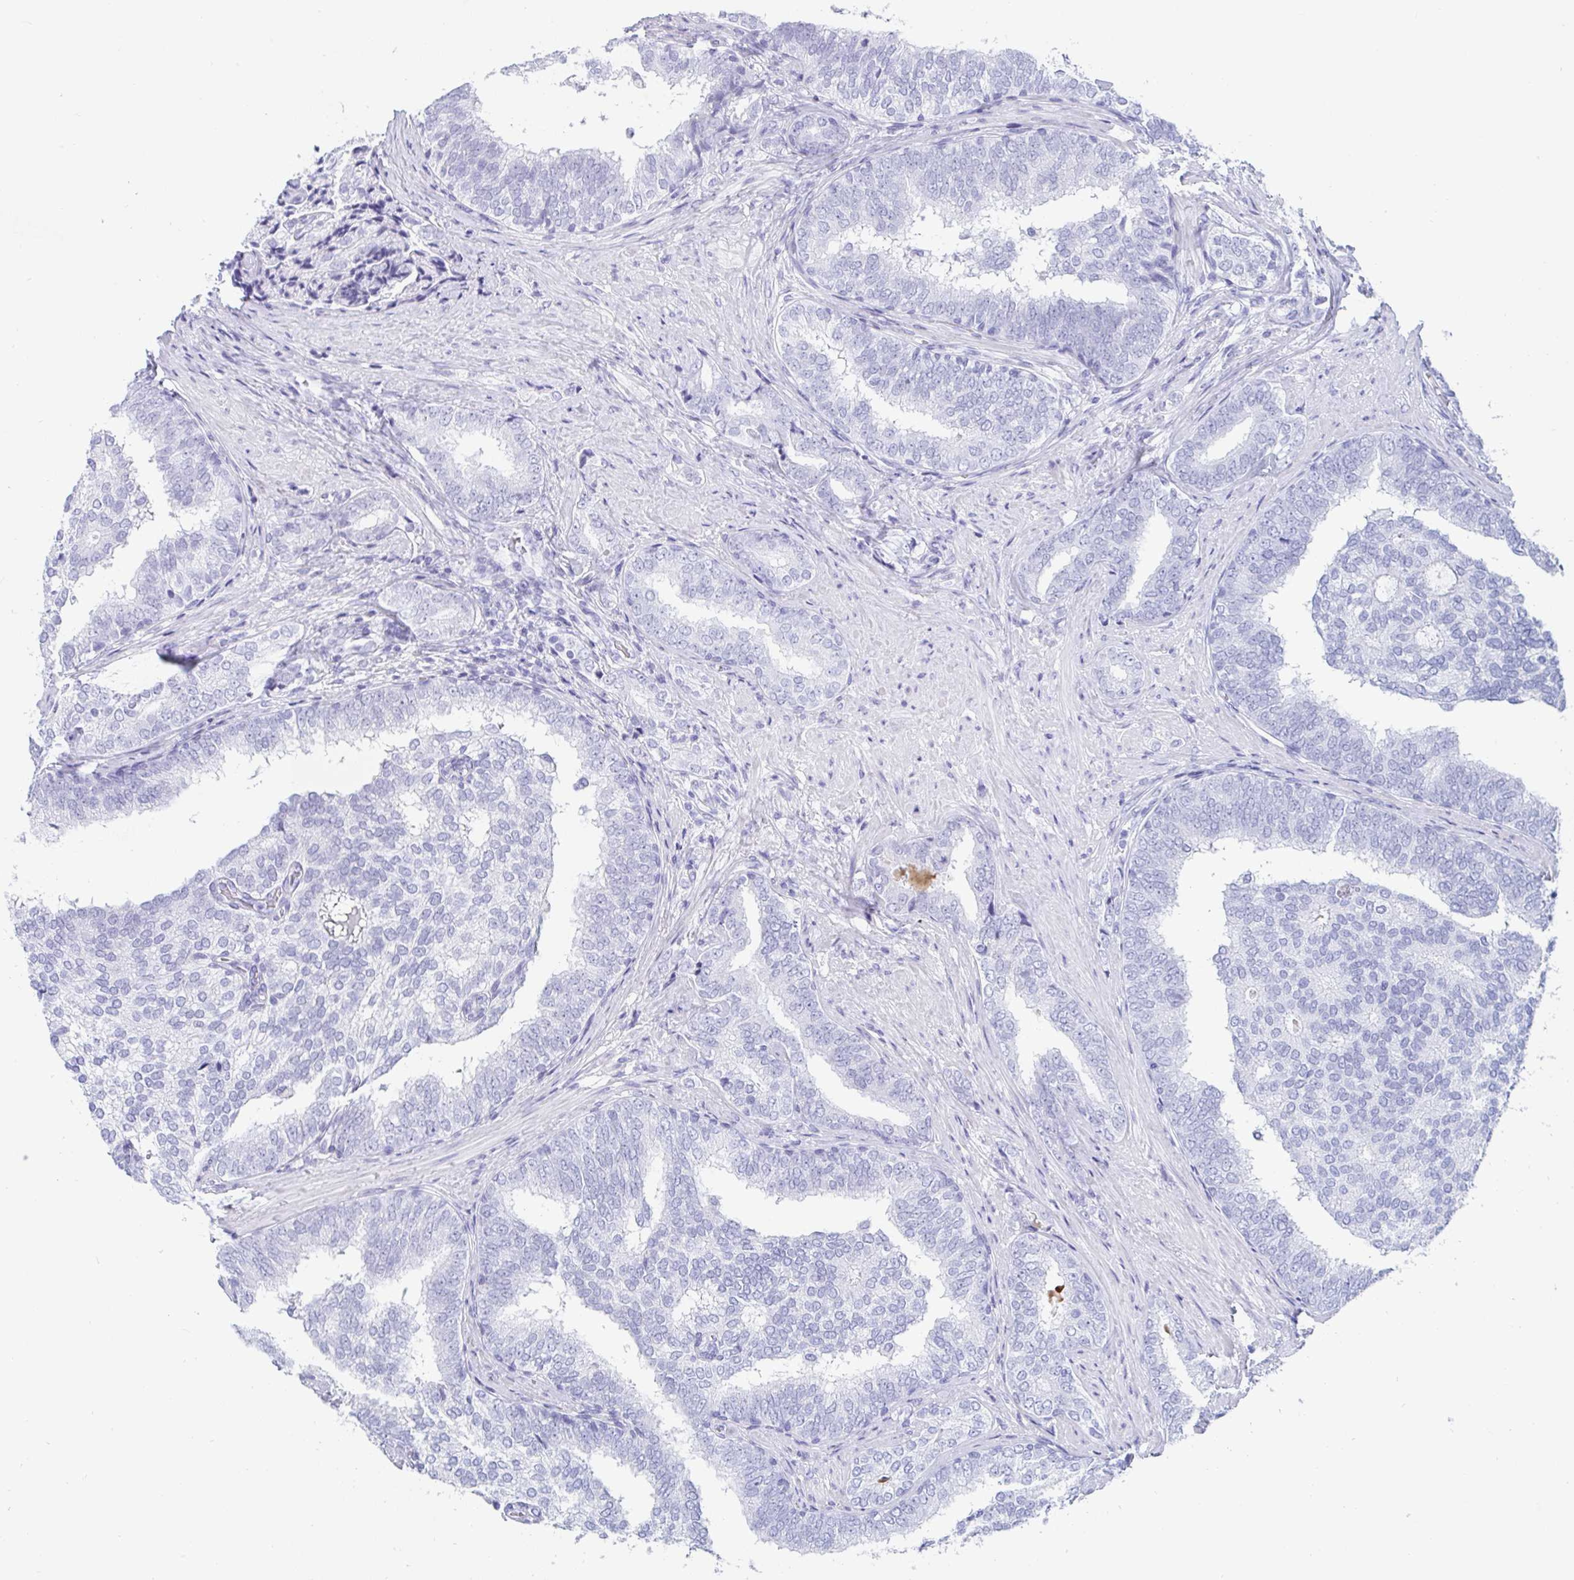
{"staining": {"intensity": "negative", "quantity": "none", "location": "none"}, "tissue": "prostate cancer", "cell_type": "Tumor cells", "image_type": "cancer", "snomed": [{"axis": "morphology", "description": "Adenocarcinoma, High grade"}, {"axis": "topography", "description": "Prostate"}], "caption": "Prostate adenocarcinoma (high-grade) was stained to show a protein in brown. There is no significant positivity in tumor cells.", "gene": "GKN2", "patient": {"sex": "male", "age": 72}}